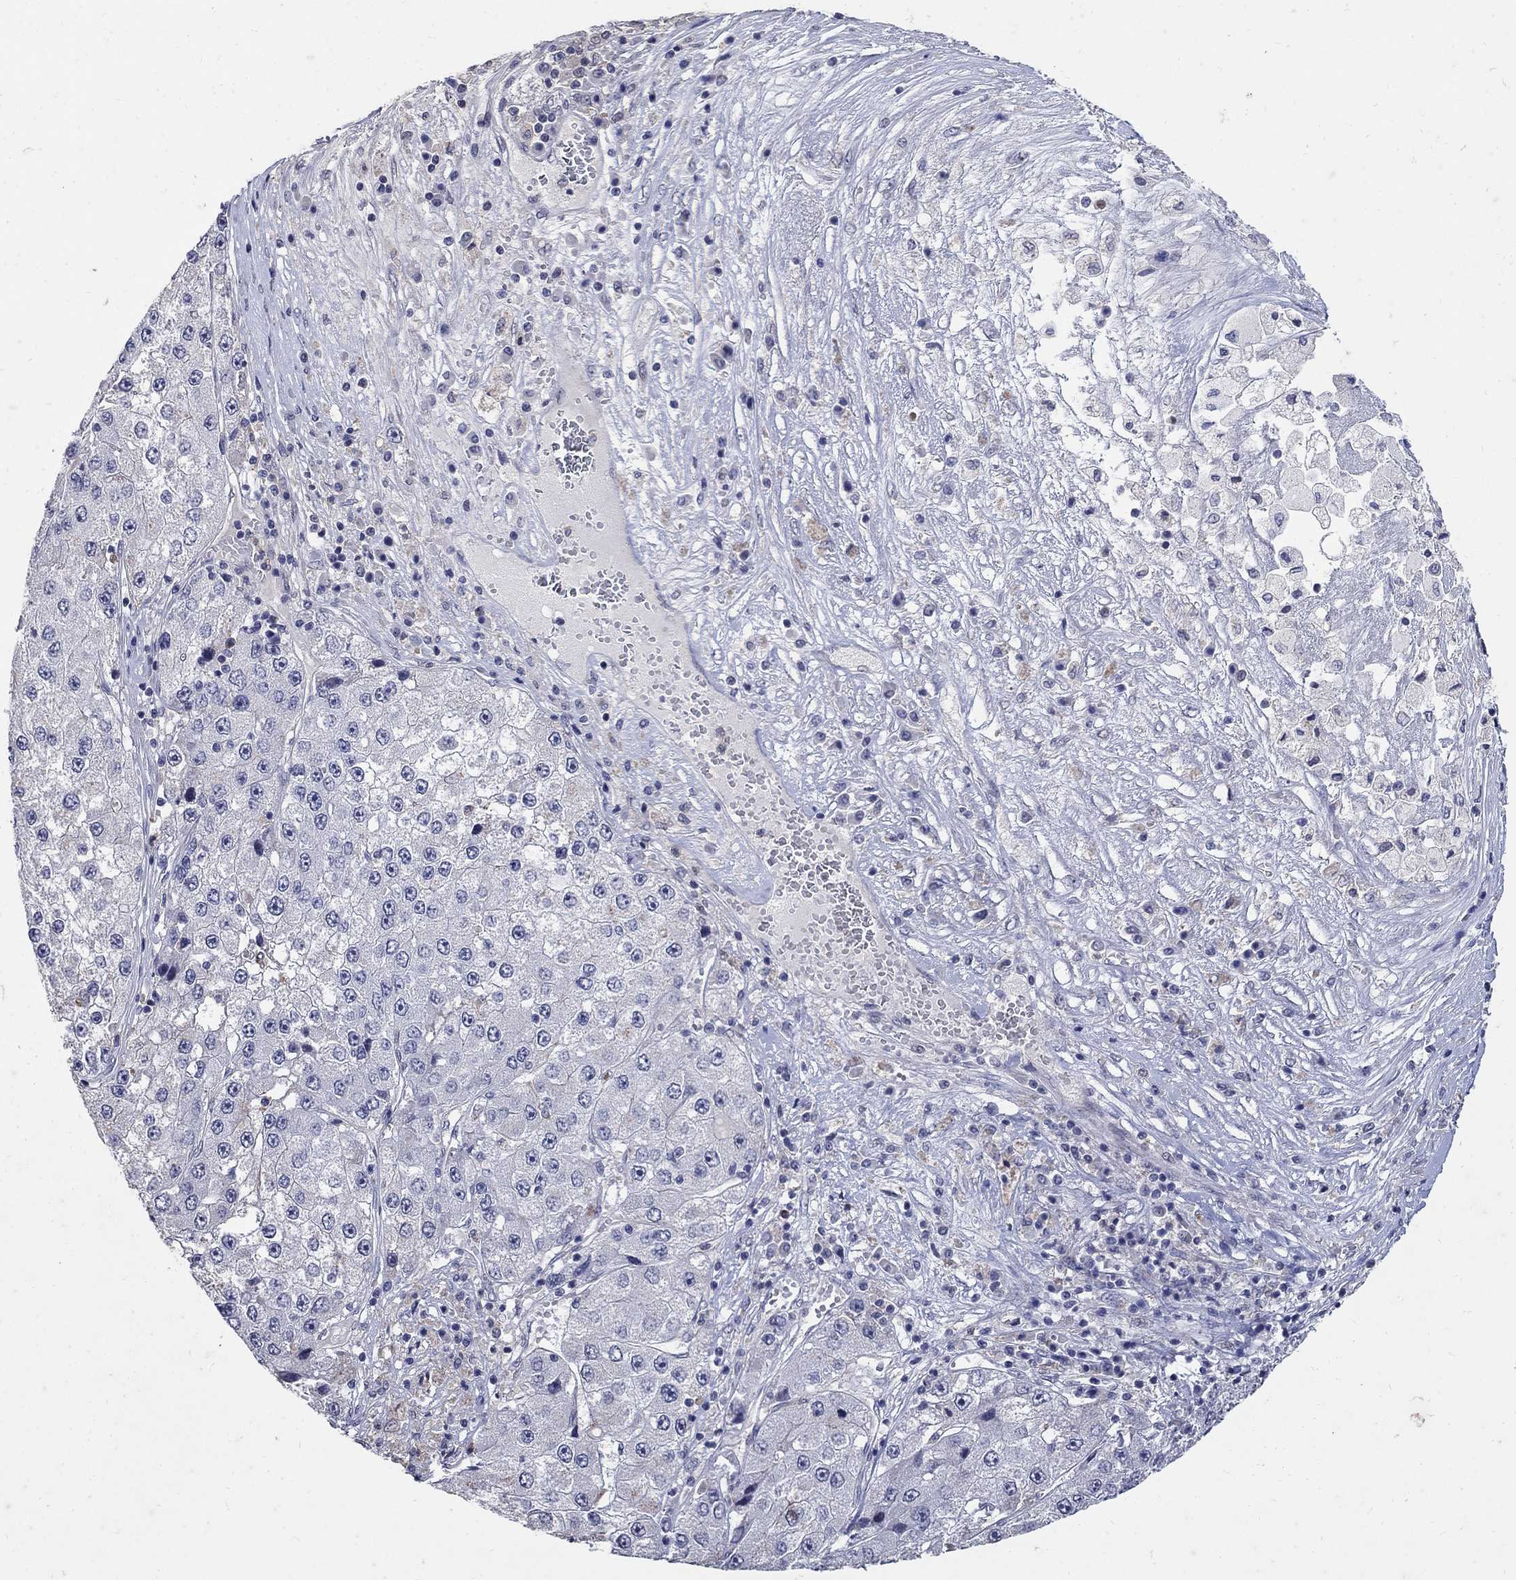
{"staining": {"intensity": "negative", "quantity": "none", "location": "none"}, "tissue": "liver cancer", "cell_type": "Tumor cells", "image_type": "cancer", "snomed": [{"axis": "morphology", "description": "Carcinoma, Hepatocellular, NOS"}, {"axis": "topography", "description": "Liver"}], "caption": "A photomicrograph of liver cancer stained for a protein exhibits no brown staining in tumor cells.", "gene": "CETN1", "patient": {"sex": "female", "age": 73}}